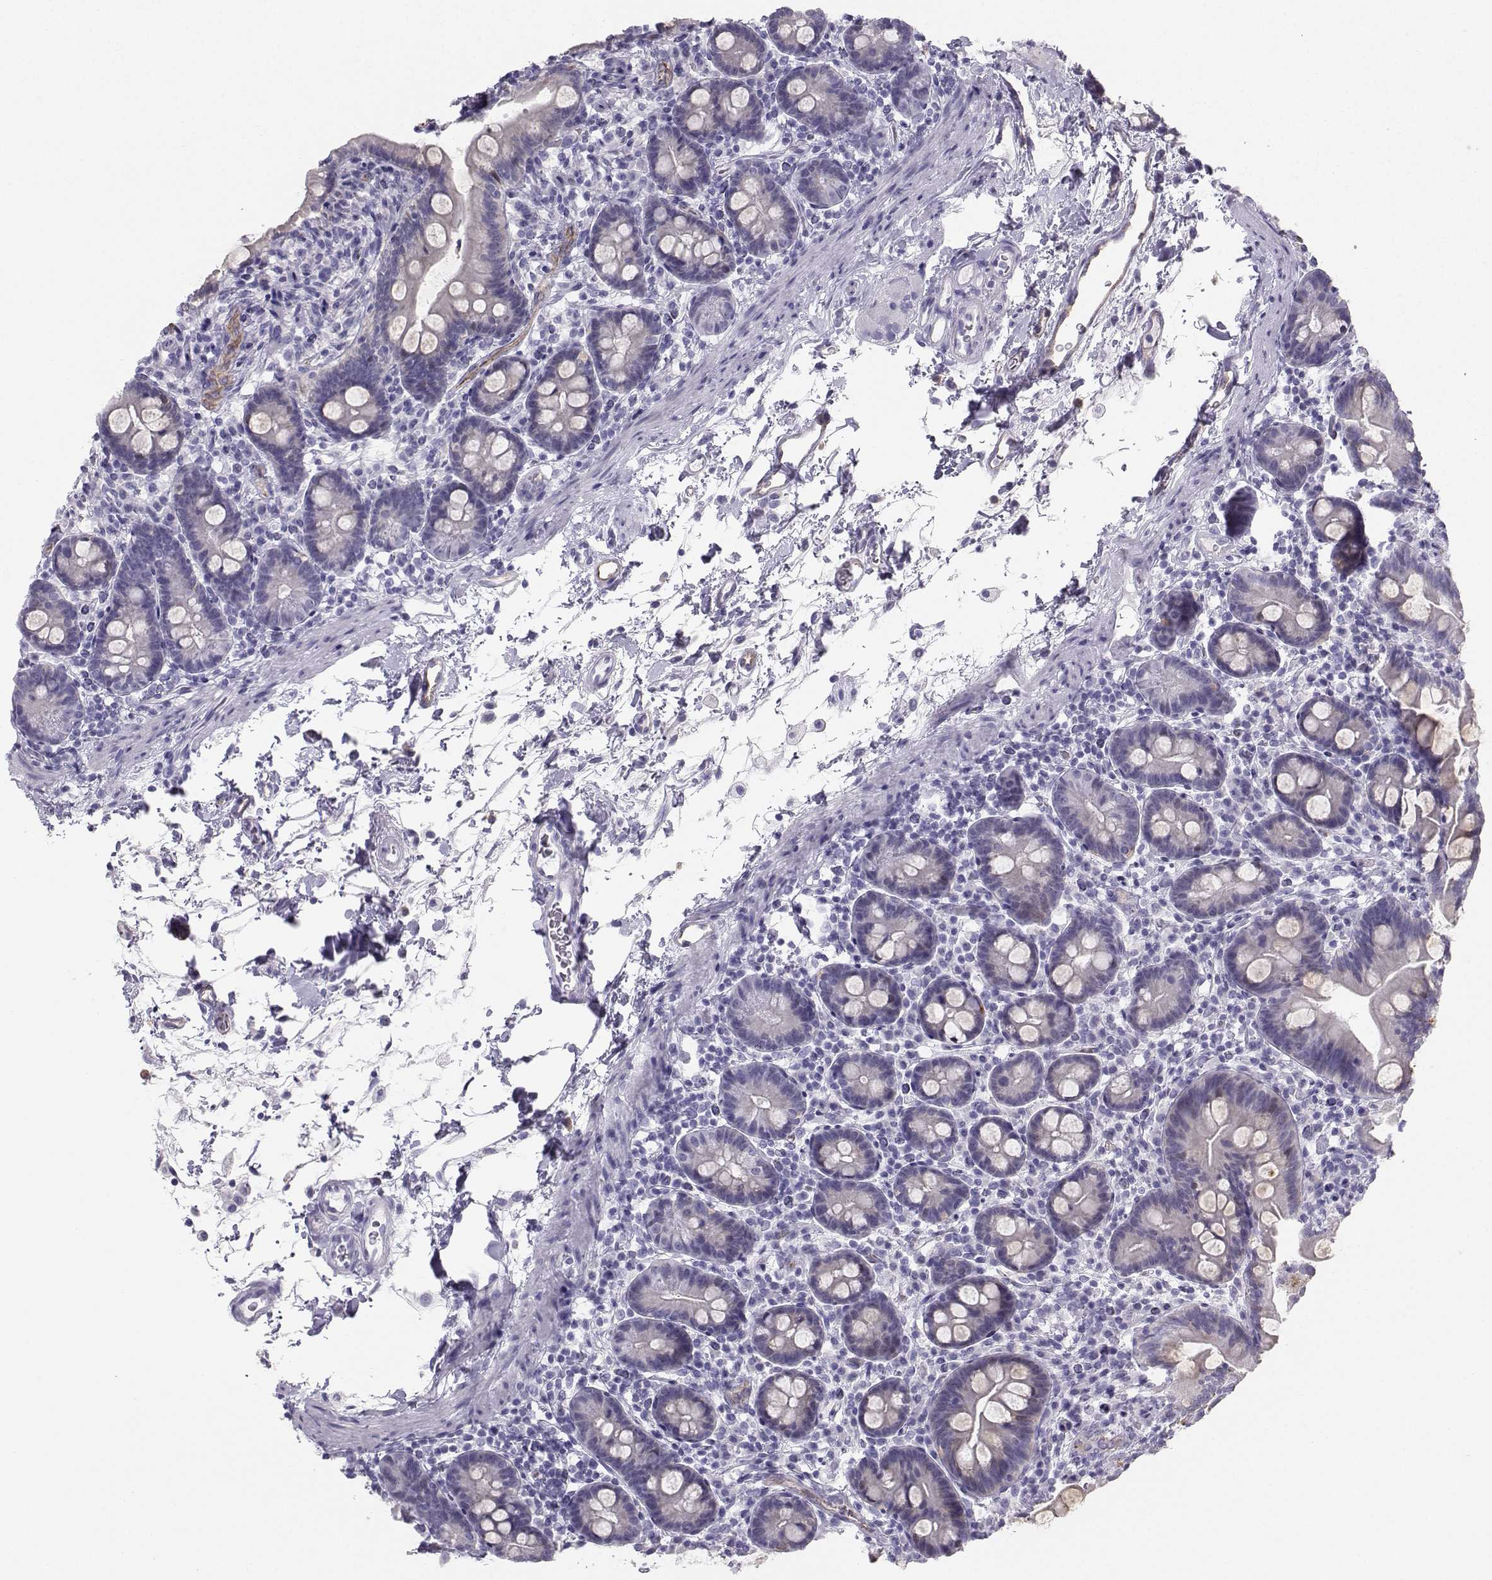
{"staining": {"intensity": "weak", "quantity": "<25%", "location": "cytoplasmic/membranous"}, "tissue": "small intestine", "cell_type": "Glandular cells", "image_type": "normal", "snomed": [{"axis": "morphology", "description": "Normal tissue, NOS"}, {"axis": "topography", "description": "Small intestine"}], "caption": "Immunohistochemical staining of unremarkable human small intestine exhibits no significant staining in glandular cells.", "gene": "IQCD", "patient": {"sex": "female", "age": 44}}